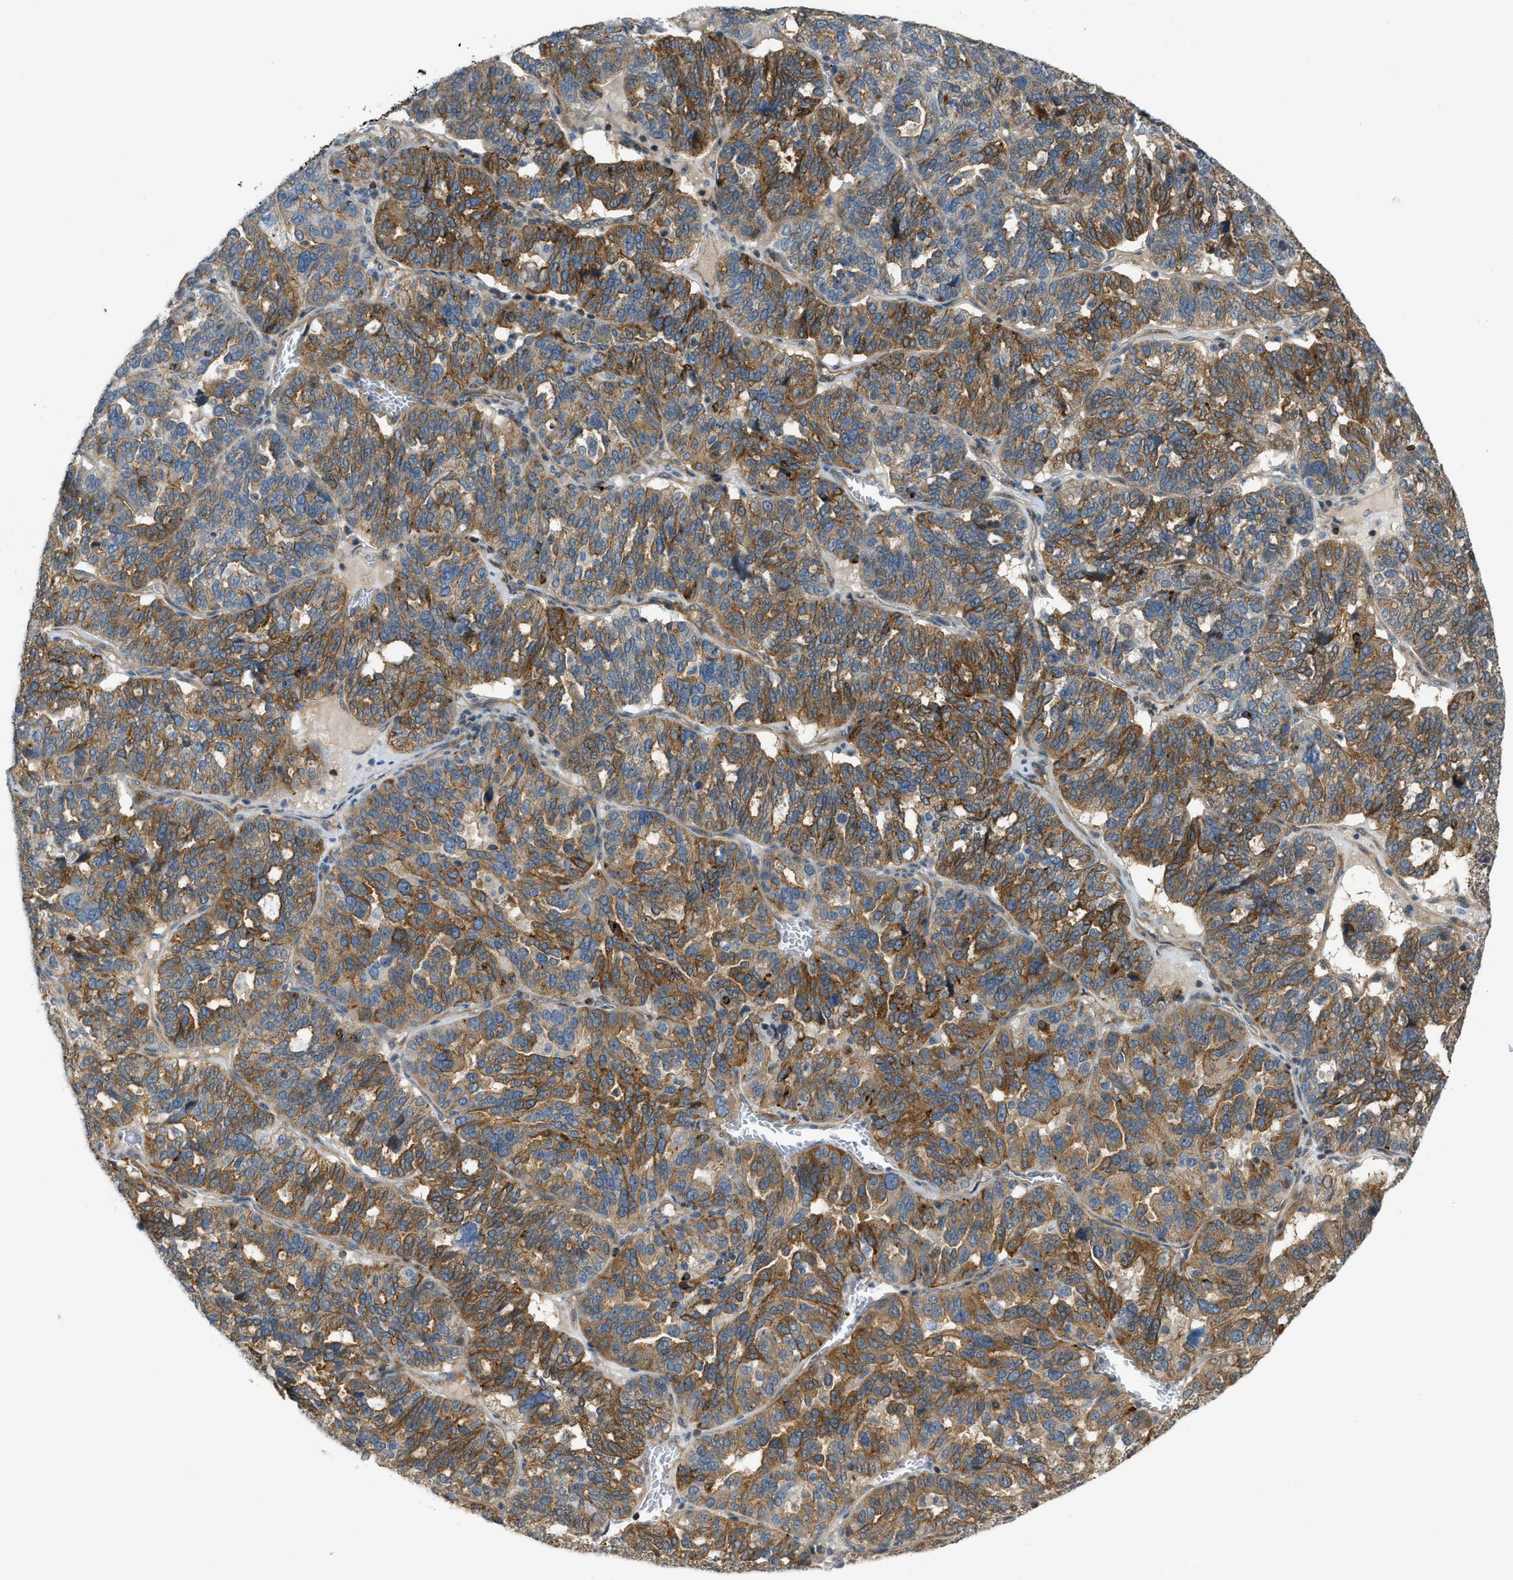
{"staining": {"intensity": "moderate", "quantity": ">75%", "location": "cytoplasmic/membranous"}, "tissue": "ovarian cancer", "cell_type": "Tumor cells", "image_type": "cancer", "snomed": [{"axis": "morphology", "description": "Cystadenocarcinoma, serous, NOS"}, {"axis": "topography", "description": "Ovary"}], "caption": "Ovarian cancer (serous cystadenocarcinoma) was stained to show a protein in brown. There is medium levels of moderate cytoplasmic/membranous staining in about >75% of tumor cells. (Stains: DAB in brown, nuclei in blue, Microscopy: brightfield microscopy at high magnification).", "gene": "KIAA1671", "patient": {"sex": "female", "age": 59}}